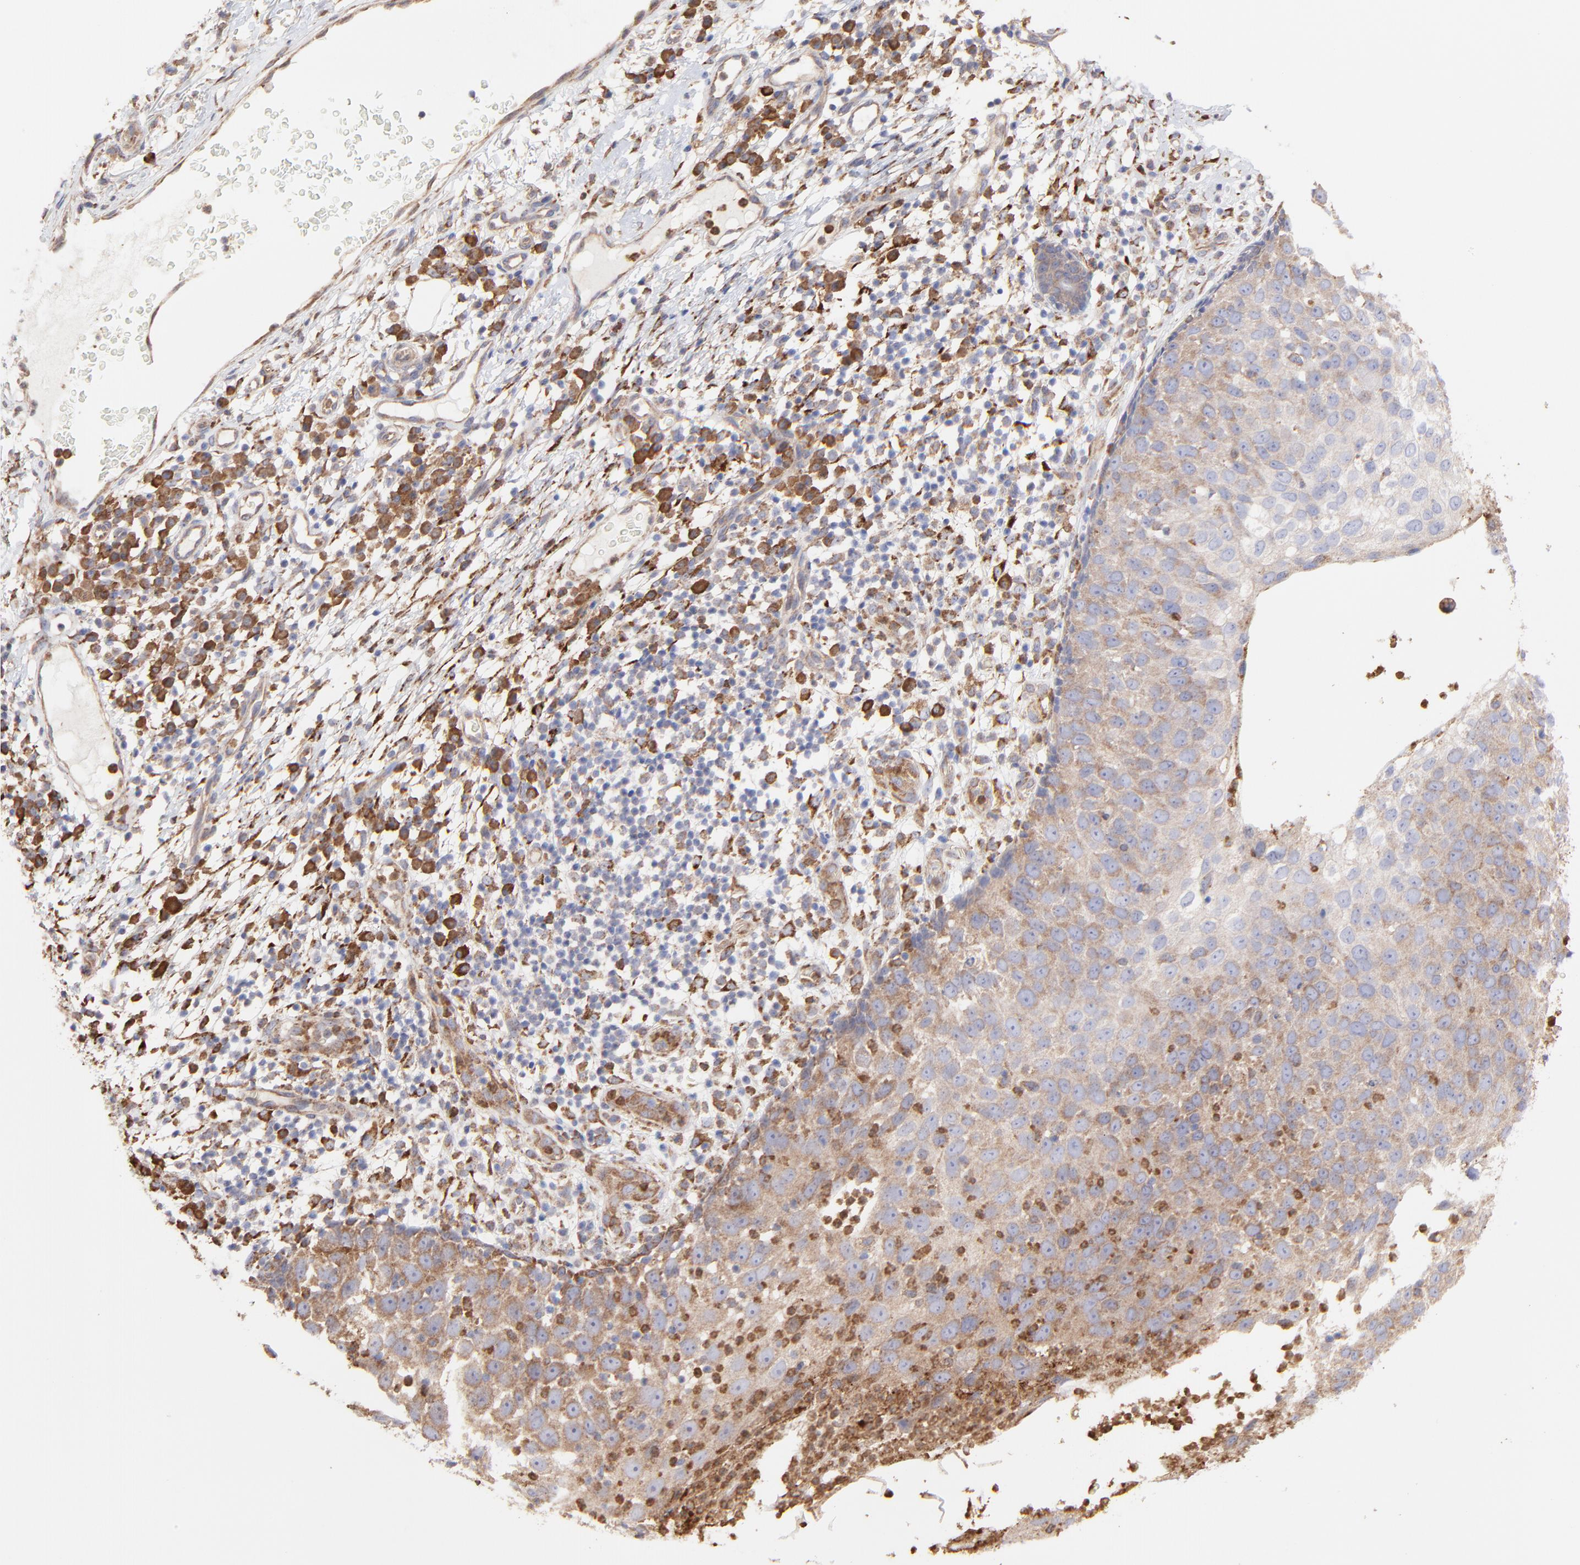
{"staining": {"intensity": "moderate", "quantity": "25%-75%", "location": "cytoplasmic/membranous"}, "tissue": "skin cancer", "cell_type": "Tumor cells", "image_type": "cancer", "snomed": [{"axis": "morphology", "description": "Squamous cell carcinoma, NOS"}, {"axis": "topography", "description": "Skin"}], "caption": "Skin cancer stained with immunohistochemistry displays moderate cytoplasmic/membranous expression in approximately 25%-75% of tumor cells.", "gene": "PFKM", "patient": {"sex": "male", "age": 87}}